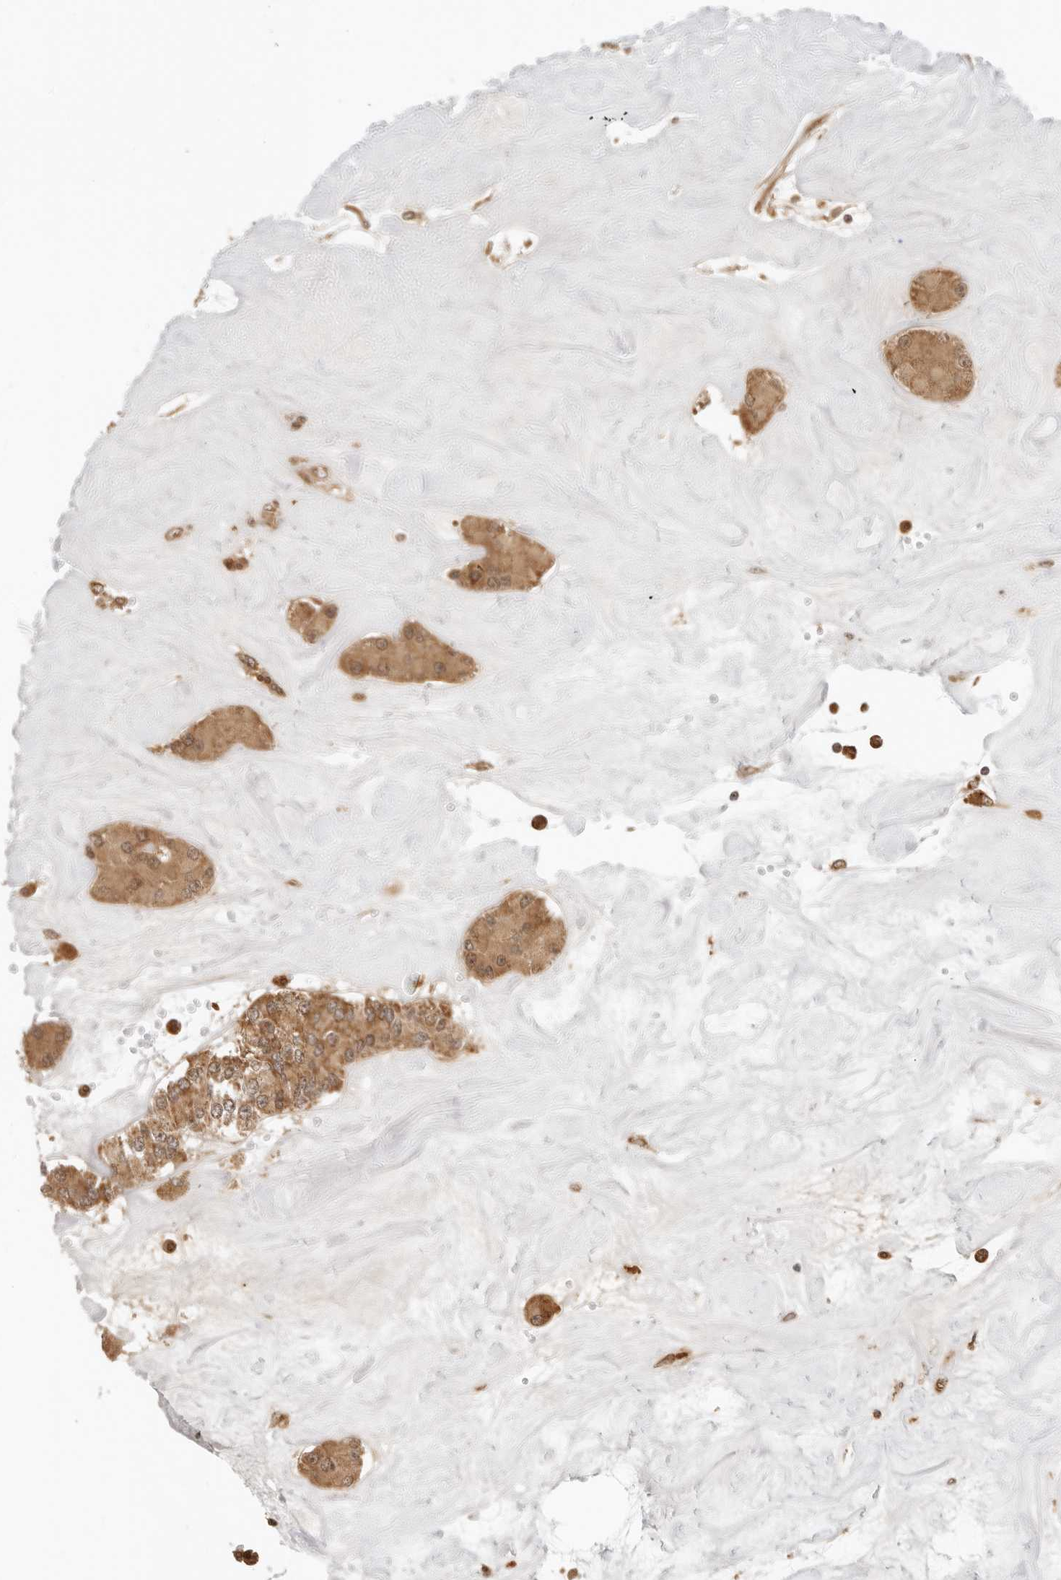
{"staining": {"intensity": "moderate", "quantity": ">75%", "location": "cytoplasmic/membranous"}, "tissue": "carcinoid", "cell_type": "Tumor cells", "image_type": "cancer", "snomed": [{"axis": "morphology", "description": "Carcinoid, malignant, NOS"}, {"axis": "topography", "description": "Pancreas"}], "caption": "Carcinoid stained with a brown dye shows moderate cytoplasmic/membranous positive positivity in approximately >75% of tumor cells.", "gene": "RC3H1", "patient": {"sex": "male", "age": 41}}